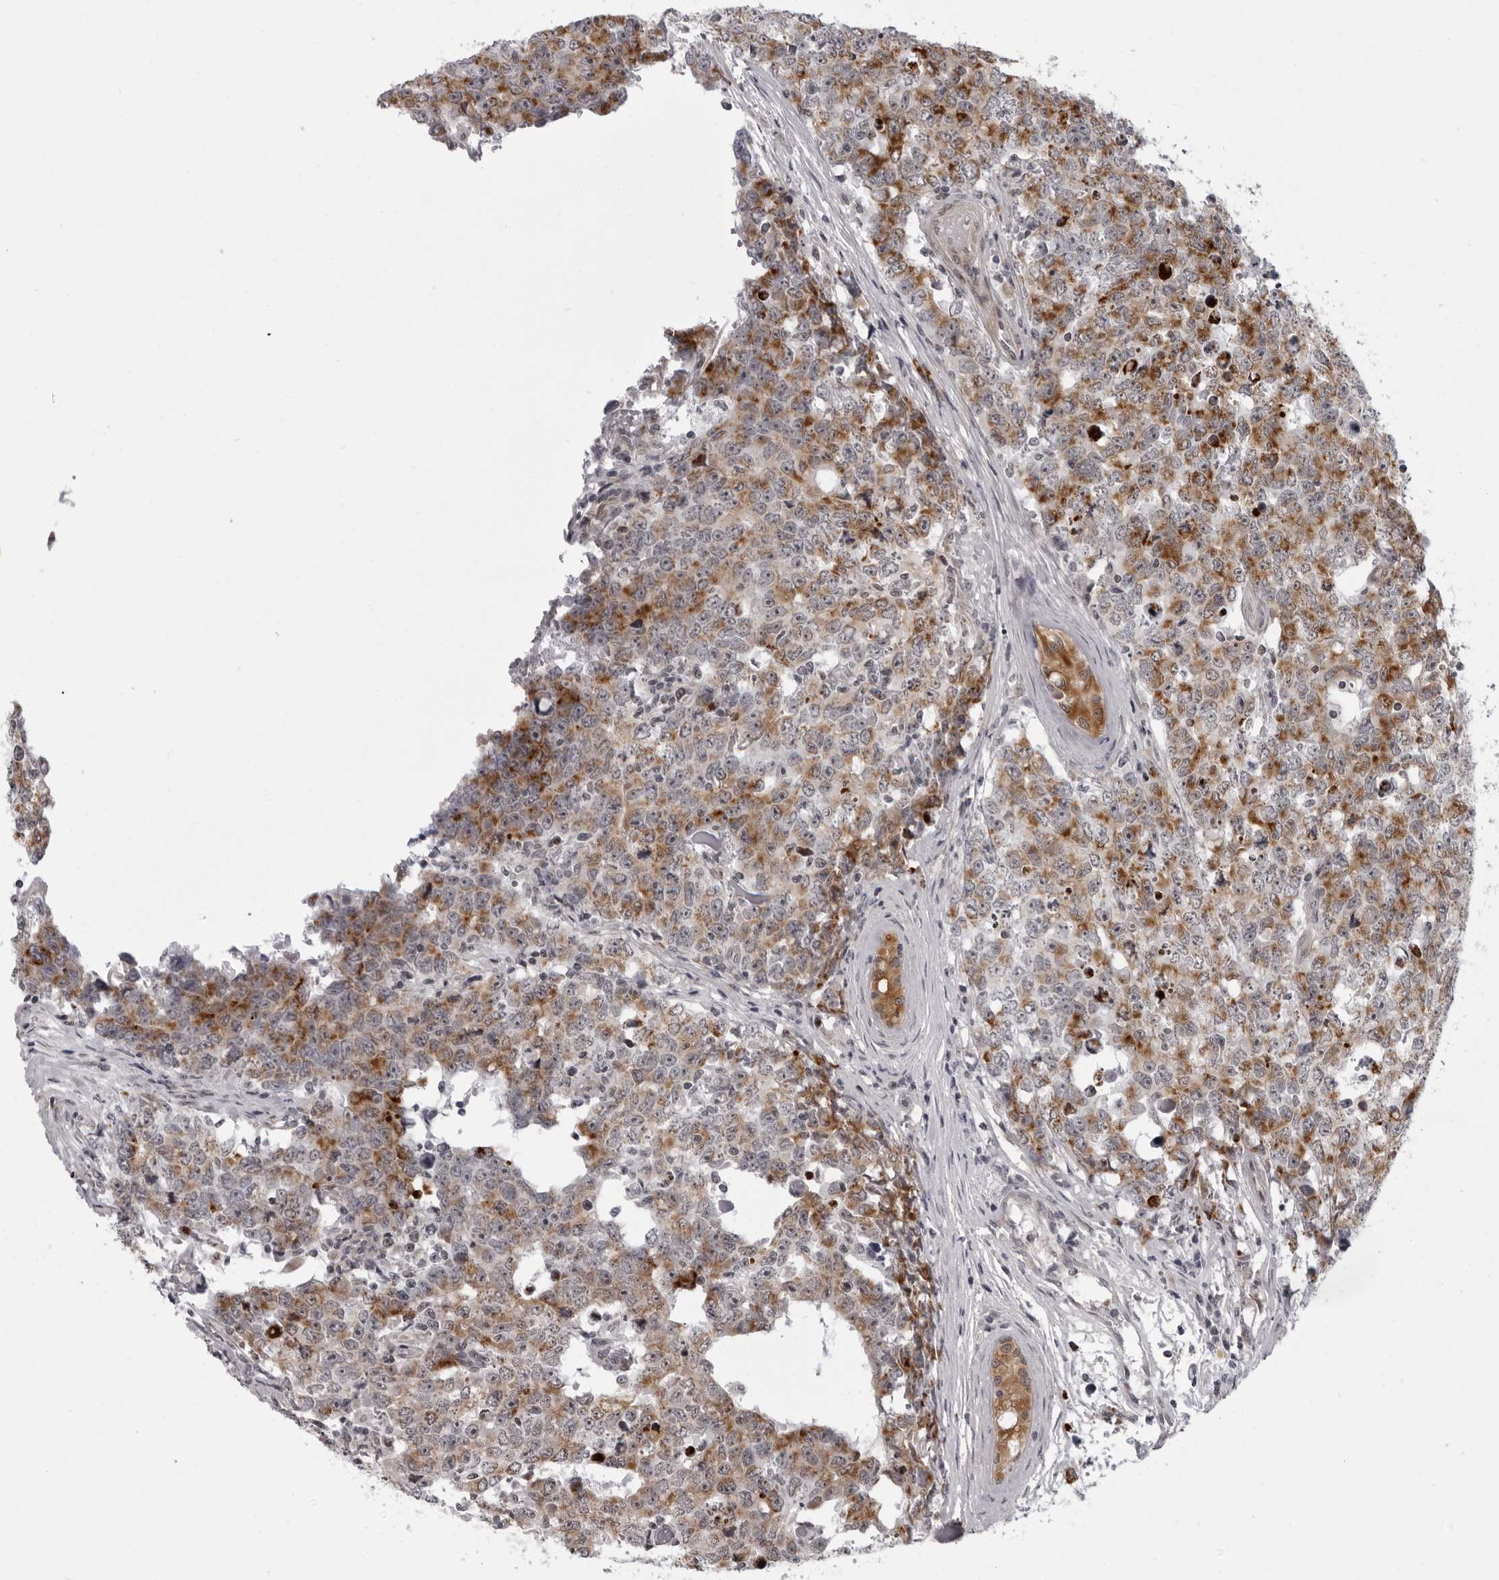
{"staining": {"intensity": "moderate", "quantity": ">75%", "location": "cytoplasmic/membranous"}, "tissue": "testis cancer", "cell_type": "Tumor cells", "image_type": "cancer", "snomed": [{"axis": "morphology", "description": "Carcinoma, Embryonal, NOS"}, {"axis": "topography", "description": "Testis"}], "caption": "This histopathology image reveals IHC staining of human testis cancer, with medium moderate cytoplasmic/membranous expression in about >75% of tumor cells.", "gene": "RTCA", "patient": {"sex": "male", "age": 28}}